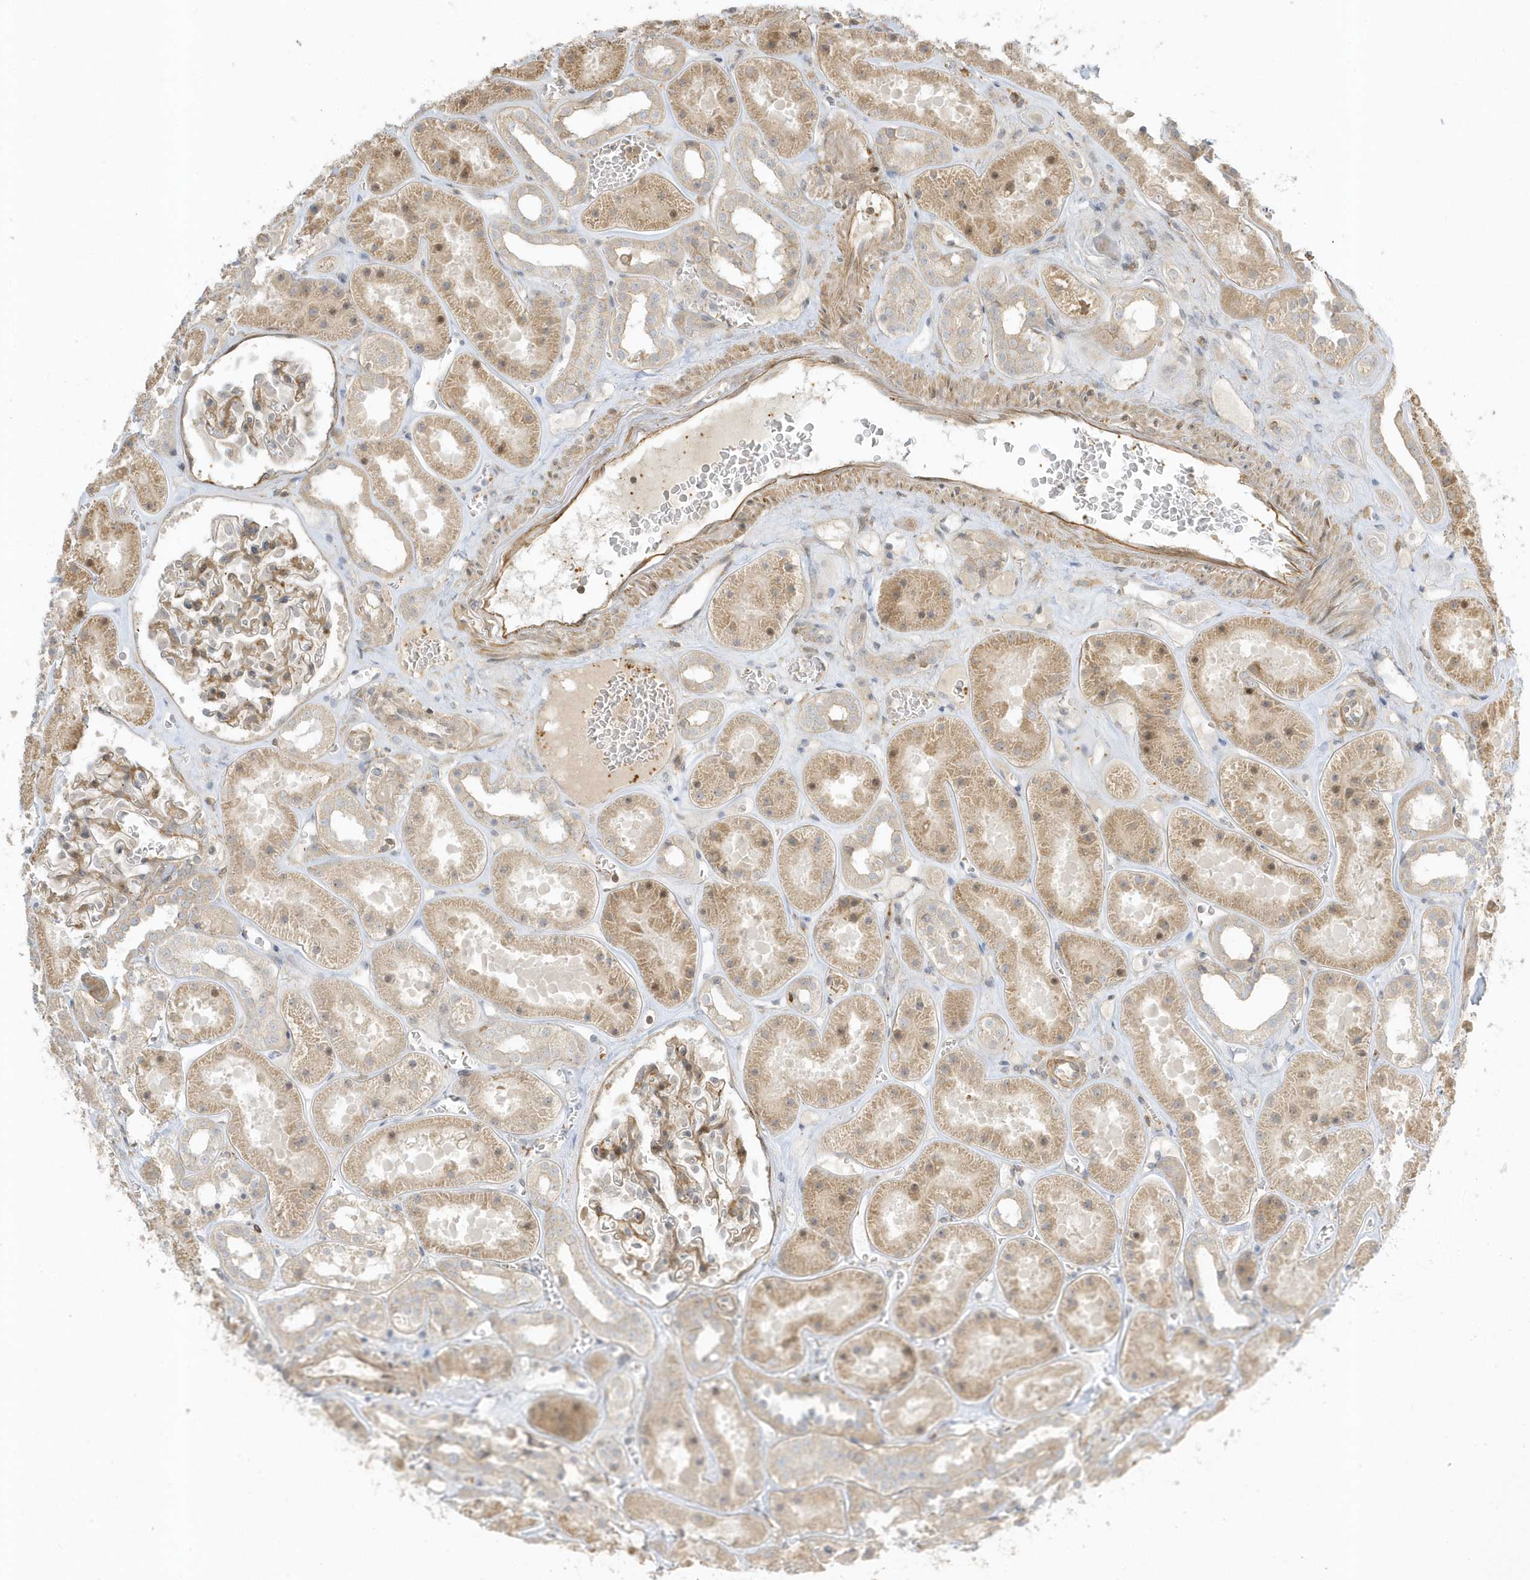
{"staining": {"intensity": "moderate", "quantity": "25%-75%", "location": "cytoplasmic/membranous,nuclear"}, "tissue": "kidney", "cell_type": "Cells in glomeruli", "image_type": "normal", "snomed": [{"axis": "morphology", "description": "Normal tissue, NOS"}, {"axis": "topography", "description": "Kidney"}], "caption": "Immunohistochemical staining of benign kidney exhibits medium levels of moderate cytoplasmic/membranous,nuclear staining in approximately 25%-75% of cells in glomeruli.", "gene": "ZBTB8A", "patient": {"sex": "female", "age": 41}}